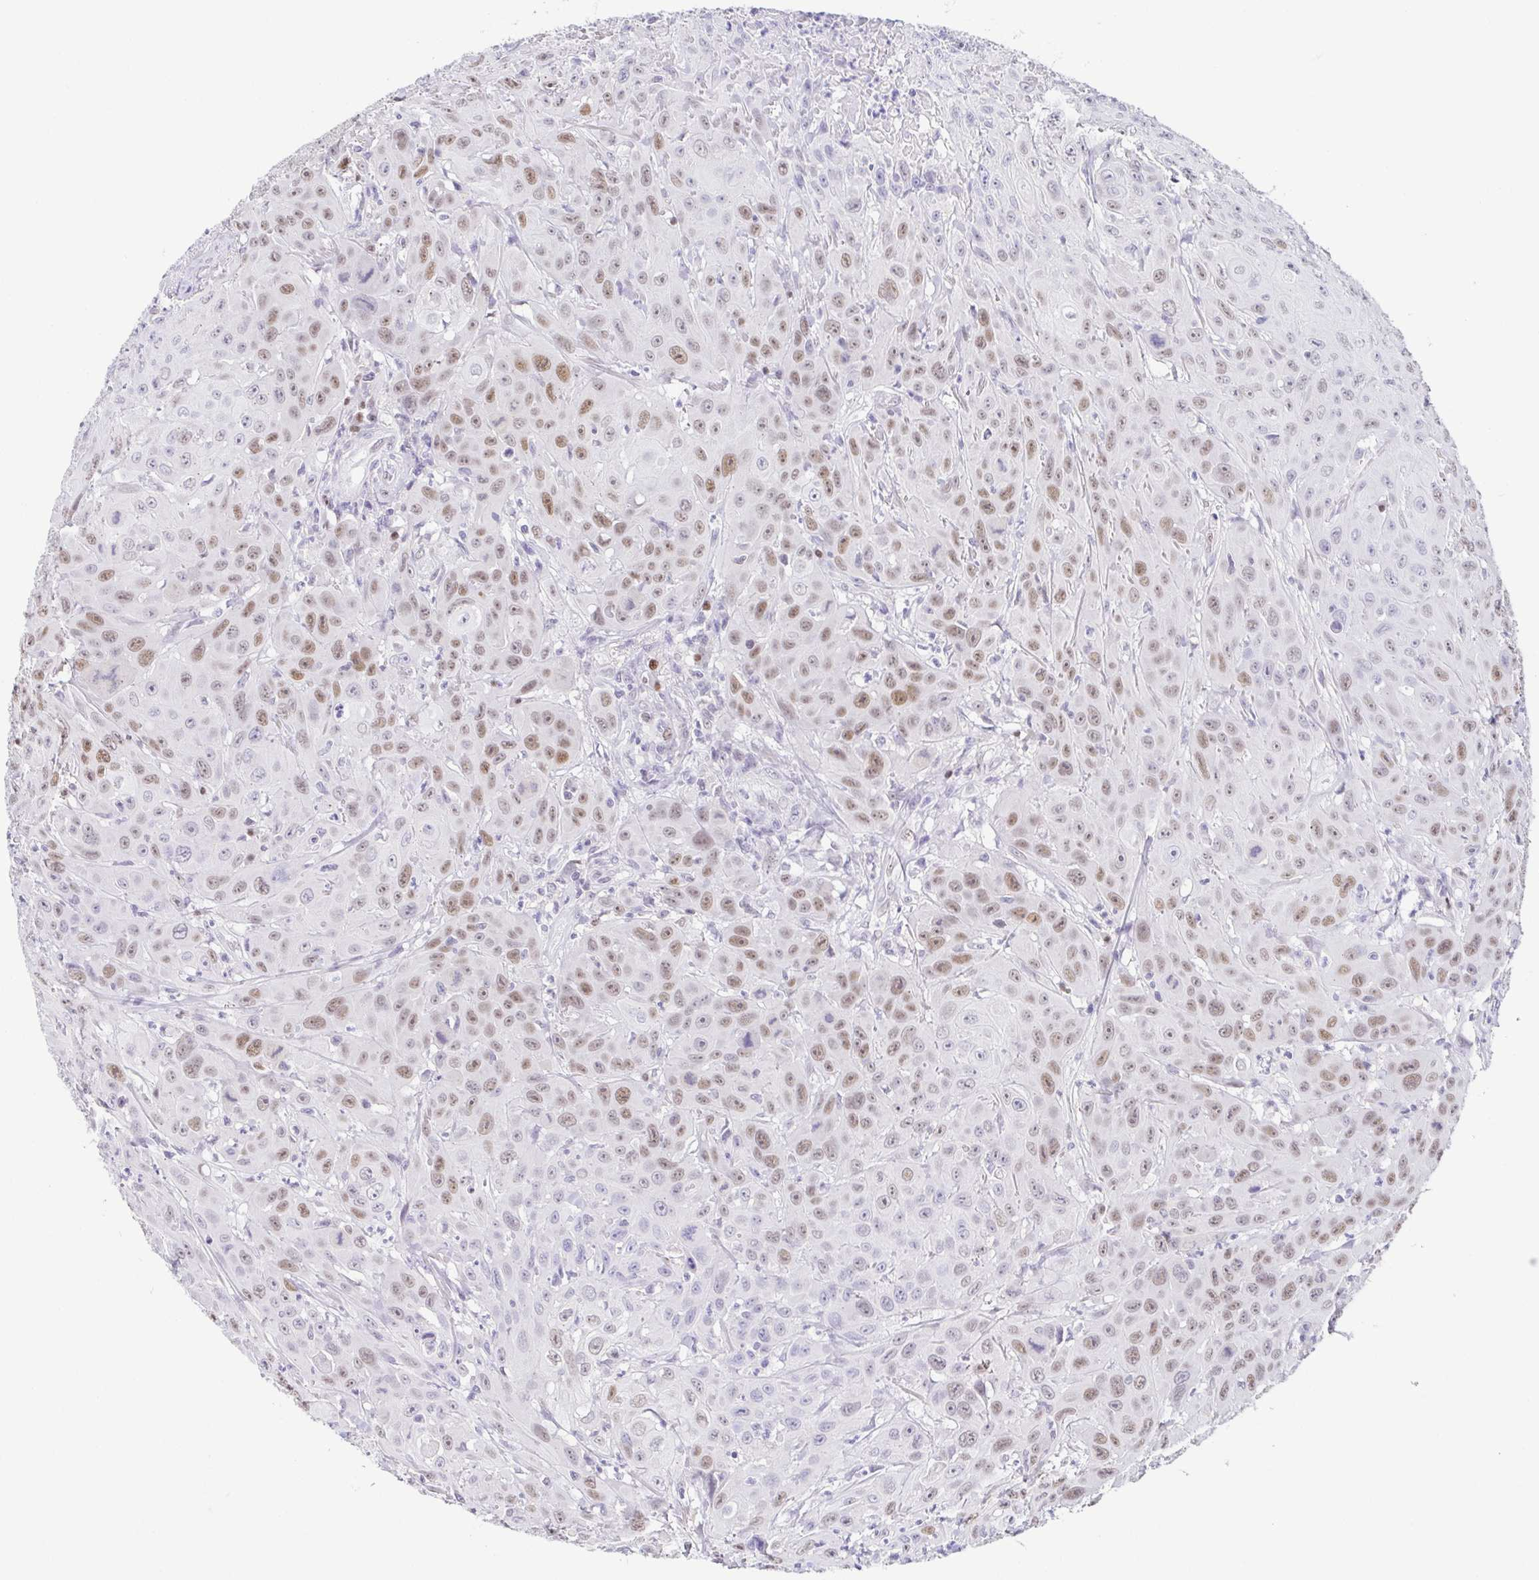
{"staining": {"intensity": "moderate", "quantity": "25%-75%", "location": "nuclear"}, "tissue": "head and neck cancer", "cell_type": "Tumor cells", "image_type": "cancer", "snomed": [{"axis": "morphology", "description": "Squamous cell carcinoma, NOS"}, {"axis": "topography", "description": "Skin"}, {"axis": "topography", "description": "Head-Neck"}], "caption": "Immunohistochemistry photomicrograph of human head and neck cancer stained for a protein (brown), which shows medium levels of moderate nuclear positivity in about 25%-75% of tumor cells.", "gene": "TCF3", "patient": {"sex": "male", "age": 80}}